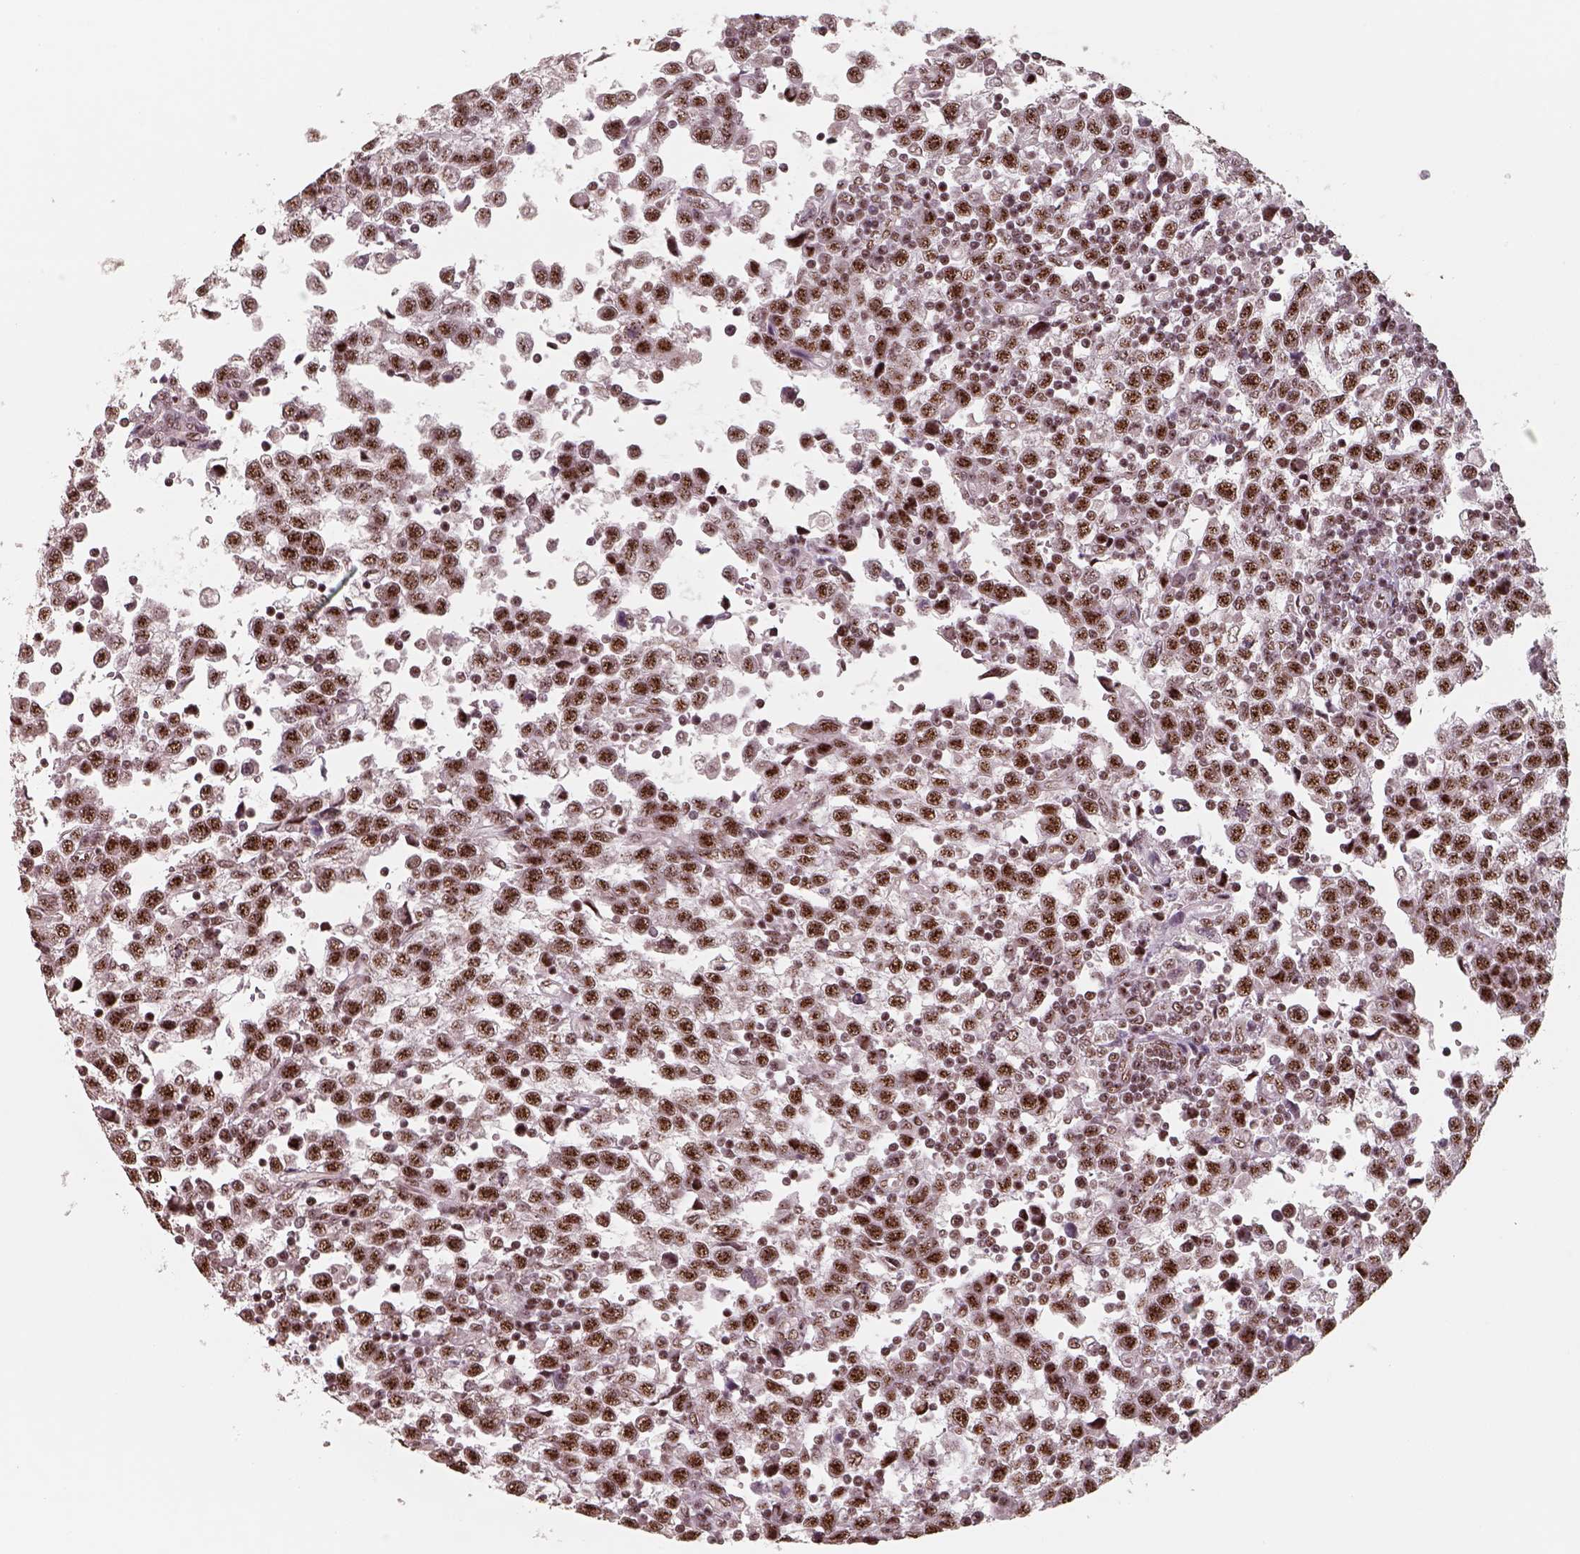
{"staining": {"intensity": "moderate", "quantity": ">75%", "location": "nuclear"}, "tissue": "testis cancer", "cell_type": "Tumor cells", "image_type": "cancer", "snomed": [{"axis": "morphology", "description": "Seminoma, NOS"}, {"axis": "topography", "description": "Testis"}], "caption": "High-magnification brightfield microscopy of testis cancer stained with DAB (brown) and counterstained with hematoxylin (blue). tumor cells exhibit moderate nuclear positivity is identified in approximately>75% of cells.", "gene": "ATXN7L3", "patient": {"sex": "male", "age": 34}}